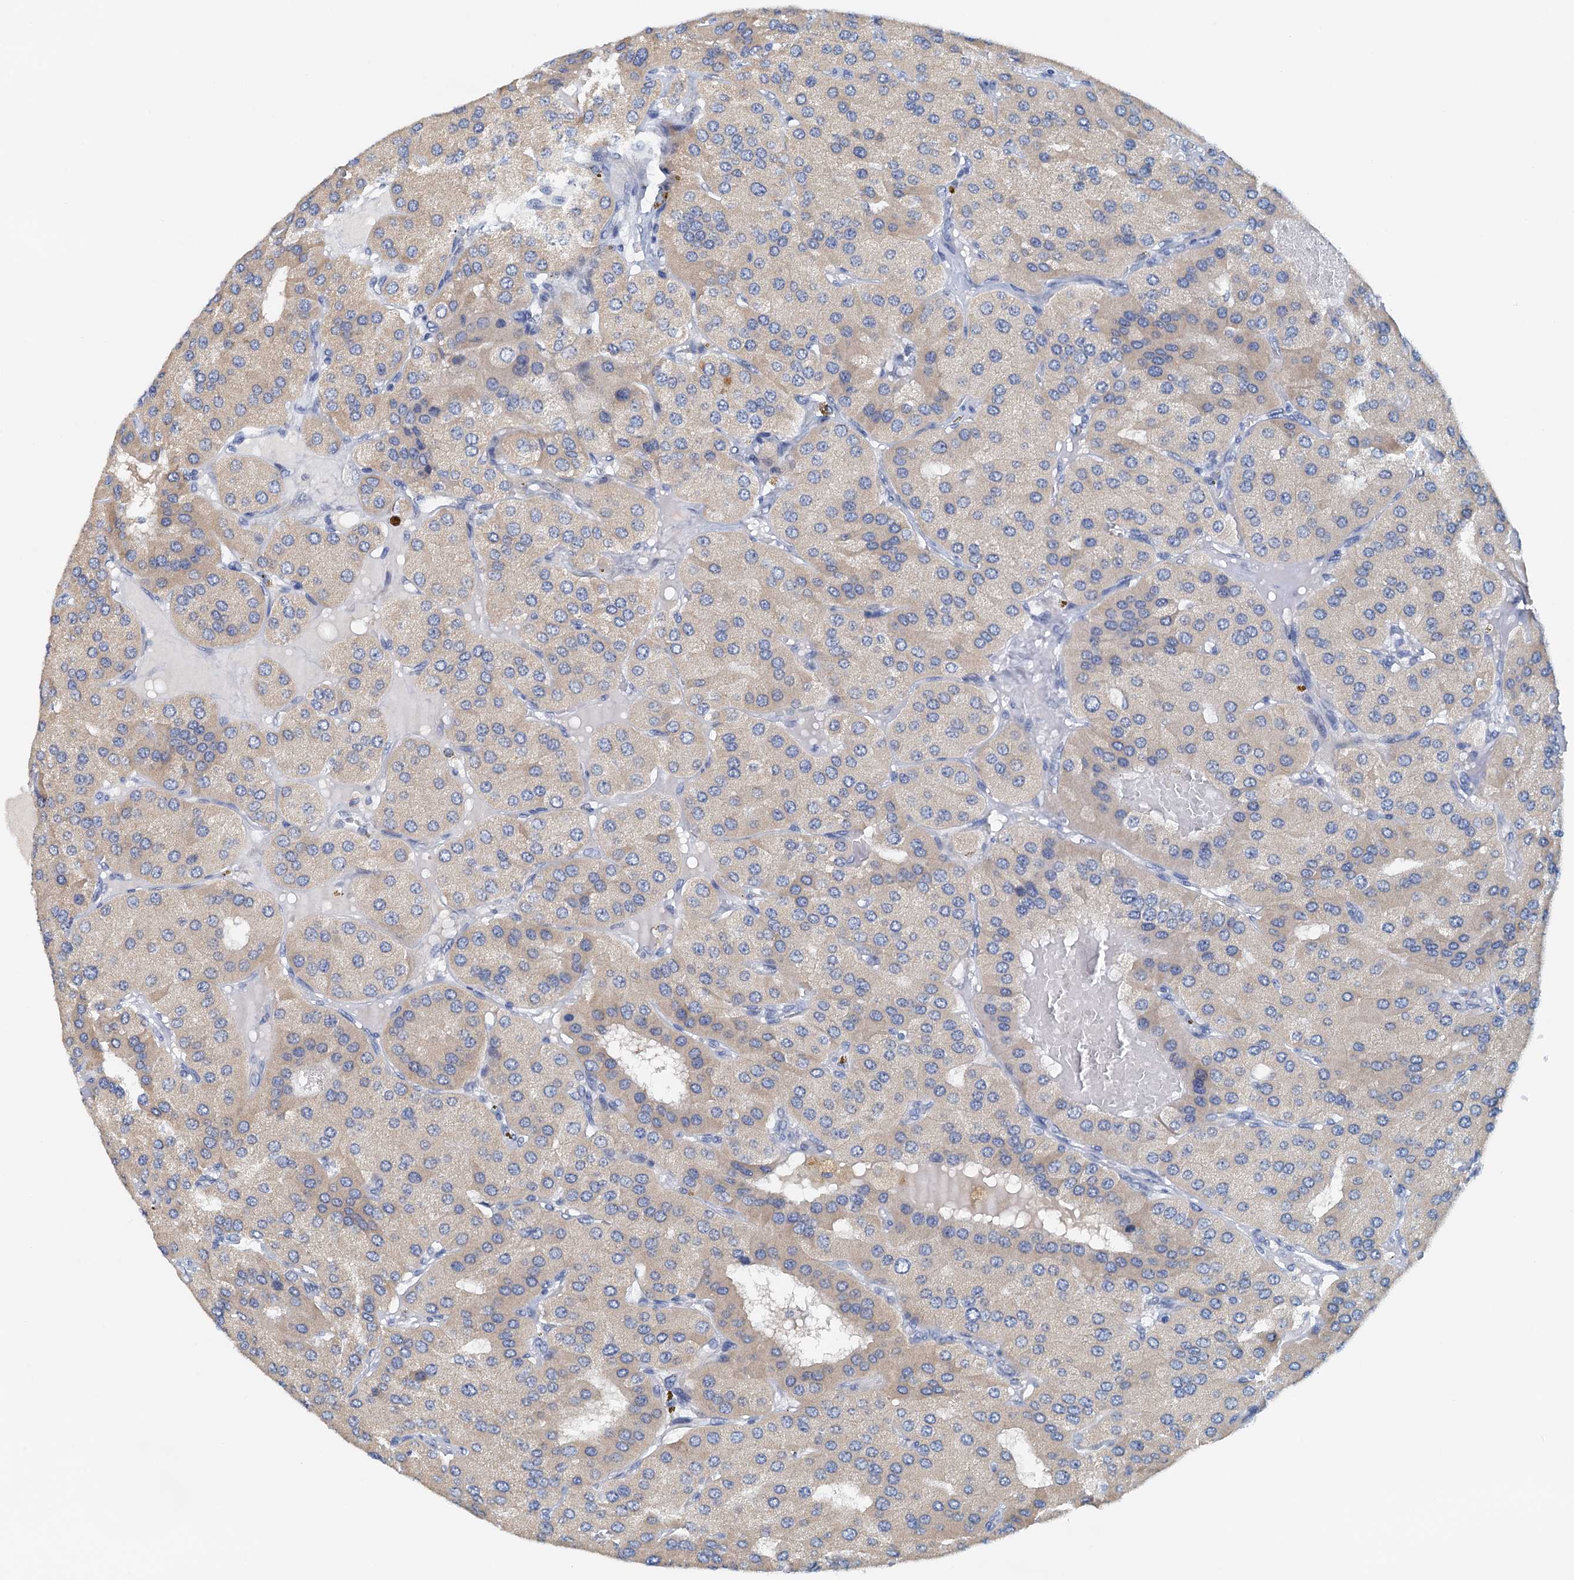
{"staining": {"intensity": "weak", "quantity": "<25%", "location": "cytoplasmic/membranous"}, "tissue": "parathyroid gland", "cell_type": "Glandular cells", "image_type": "normal", "snomed": [{"axis": "morphology", "description": "Normal tissue, NOS"}, {"axis": "morphology", "description": "Adenoma, NOS"}, {"axis": "topography", "description": "Parathyroid gland"}], "caption": "Glandular cells are negative for brown protein staining in normal parathyroid gland. (Immunohistochemistry, brightfield microscopy, high magnification).", "gene": "DTD1", "patient": {"sex": "female", "age": 86}}